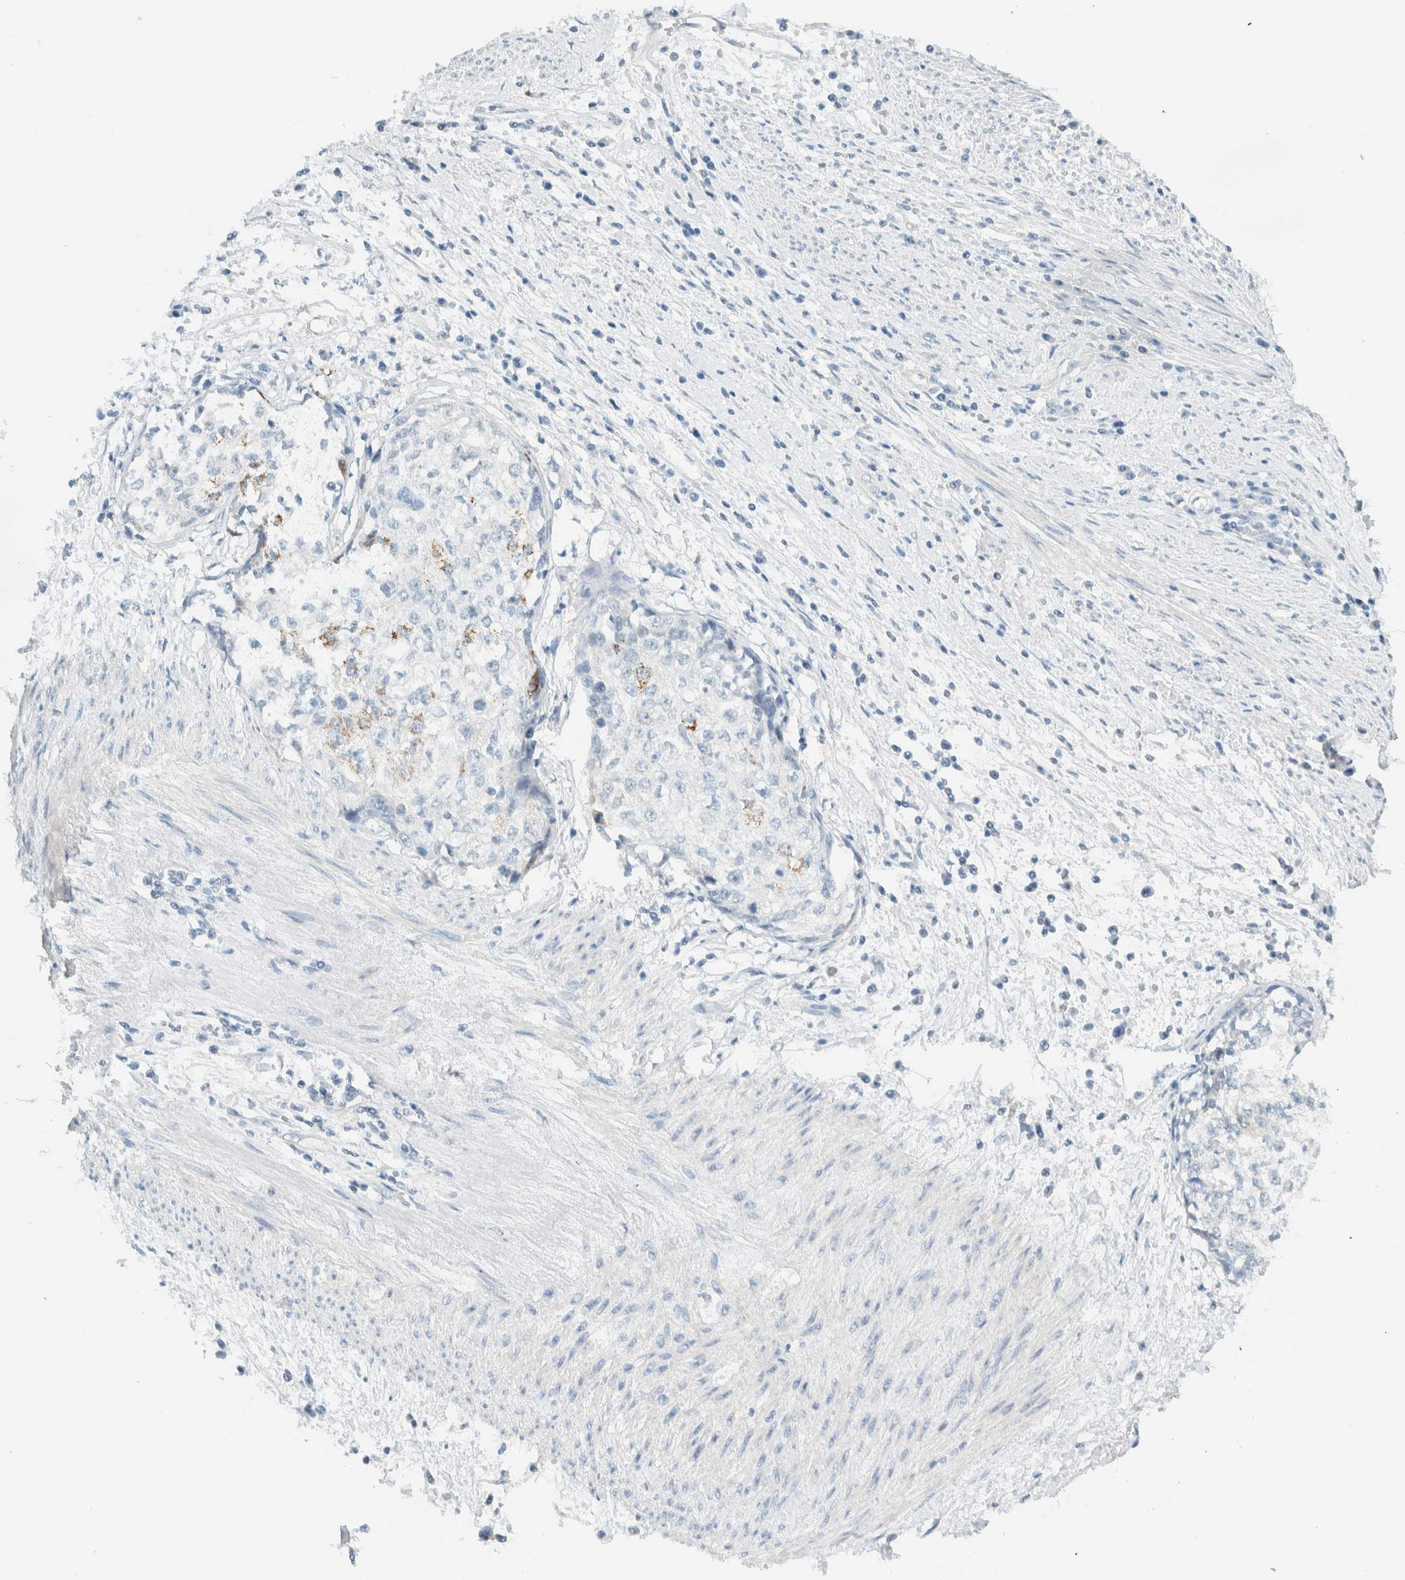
{"staining": {"intensity": "negative", "quantity": "none", "location": "none"}, "tissue": "cervical cancer", "cell_type": "Tumor cells", "image_type": "cancer", "snomed": [{"axis": "morphology", "description": "Squamous cell carcinoma, NOS"}, {"axis": "topography", "description": "Cervix"}], "caption": "DAB immunohistochemical staining of cervical cancer (squamous cell carcinoma) reveals no significant staining in tumor cells.", "gene": "NDE1", "patient": {"sex": "female", "age": 57}}